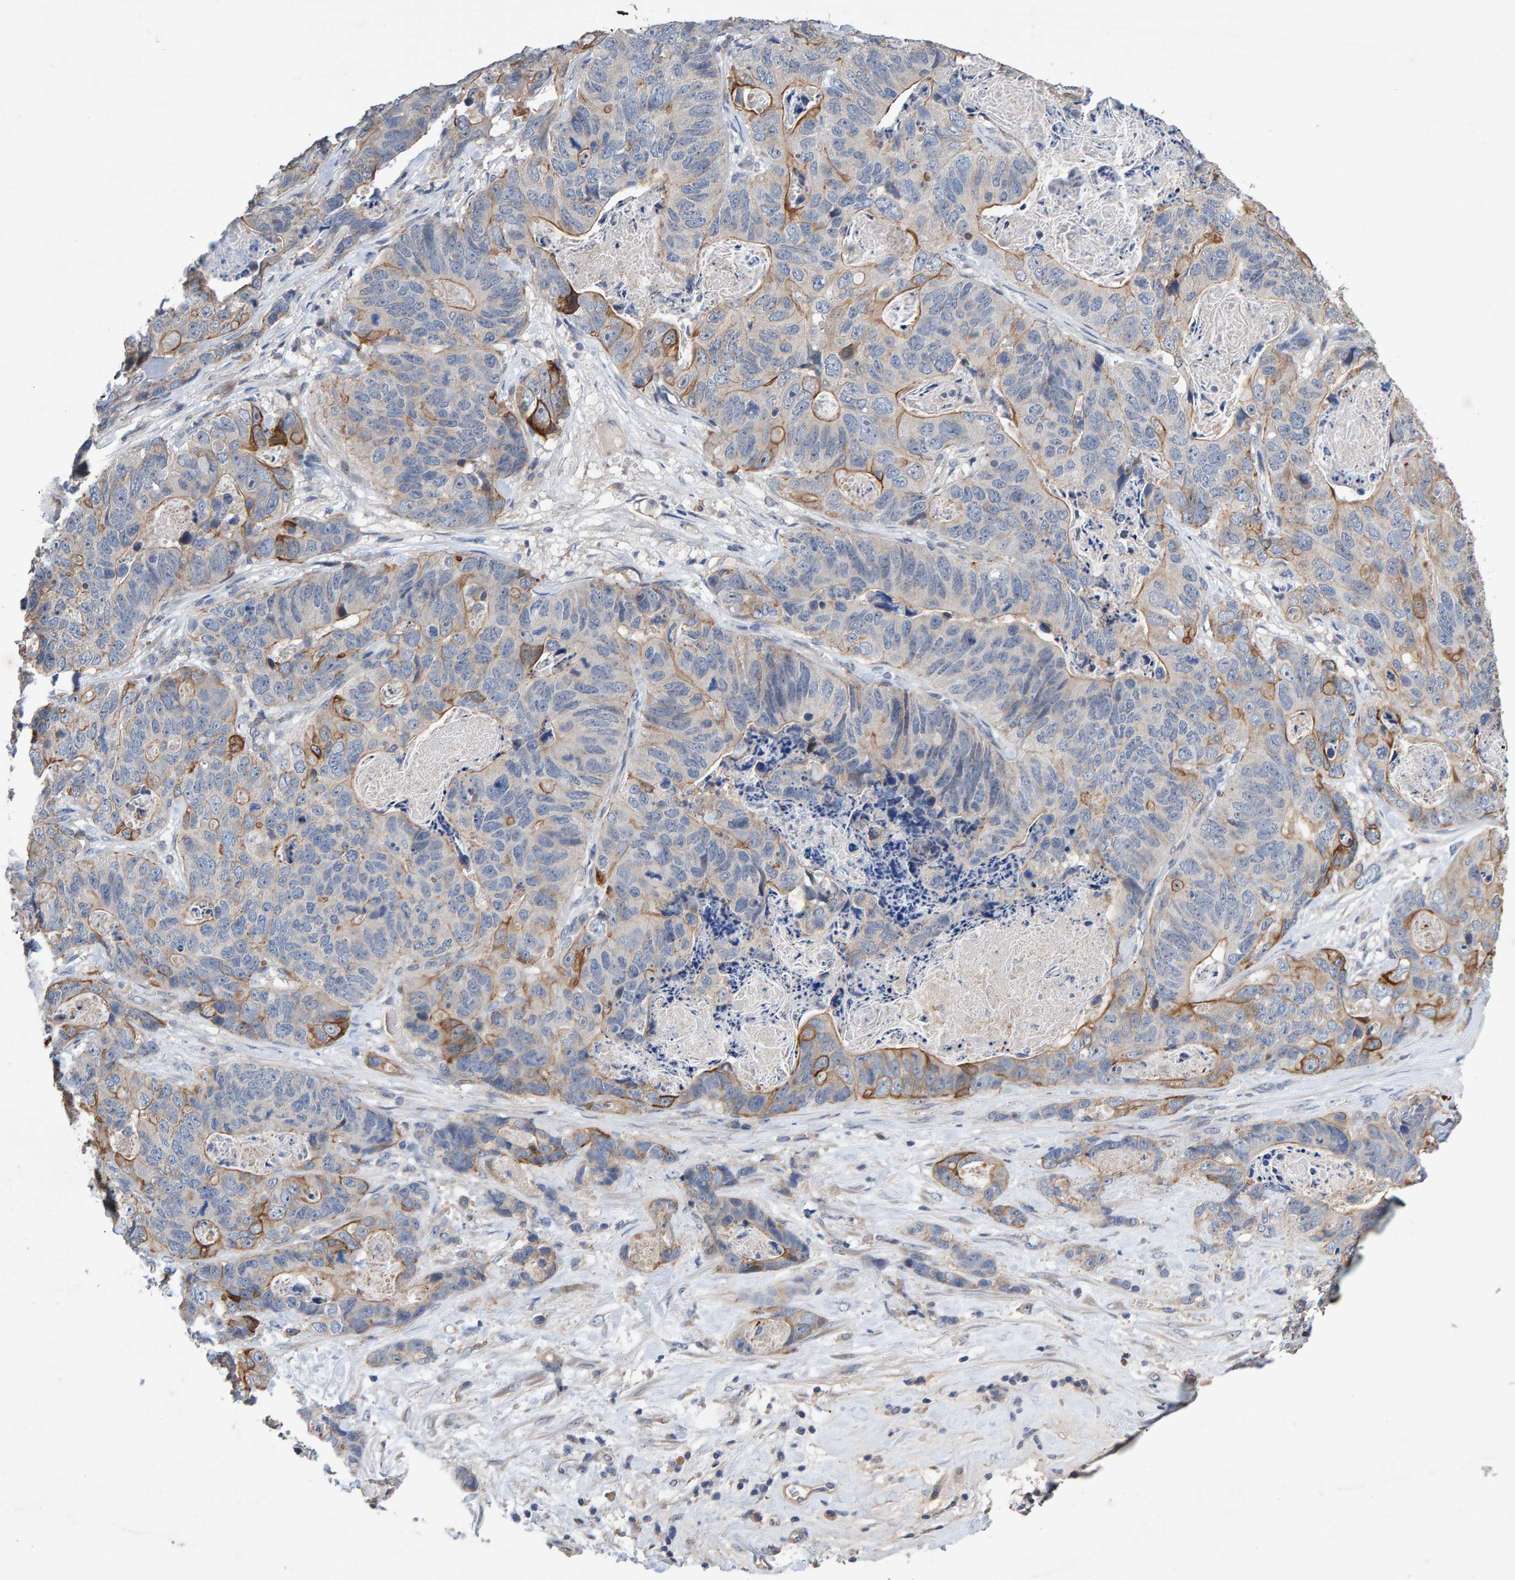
{"staining": {"intensity": "moderate", "quantity": "<25%", "location": "cytoplasmic/membranous"}, "tissue": "stomach cancer", "cell_type": "Tumor cells", "image_type": "cancer", "snomed": [{"axis": "morphology", "description": "Normal tissue, NOS"}, {"axis": "morphology", "description": "Adenocarcinoma, NOS"}, {"axis": "topography", "description": "Stomach"}], "caption": "About <25% of tumor cells in stomach cancer demonstrate moderate cytoplasmic/membranous protein positivity as visualized by brown immunohistochemical staining.", "gene": "EFR3A", "patient": {"sex": "female", "age": 89}}